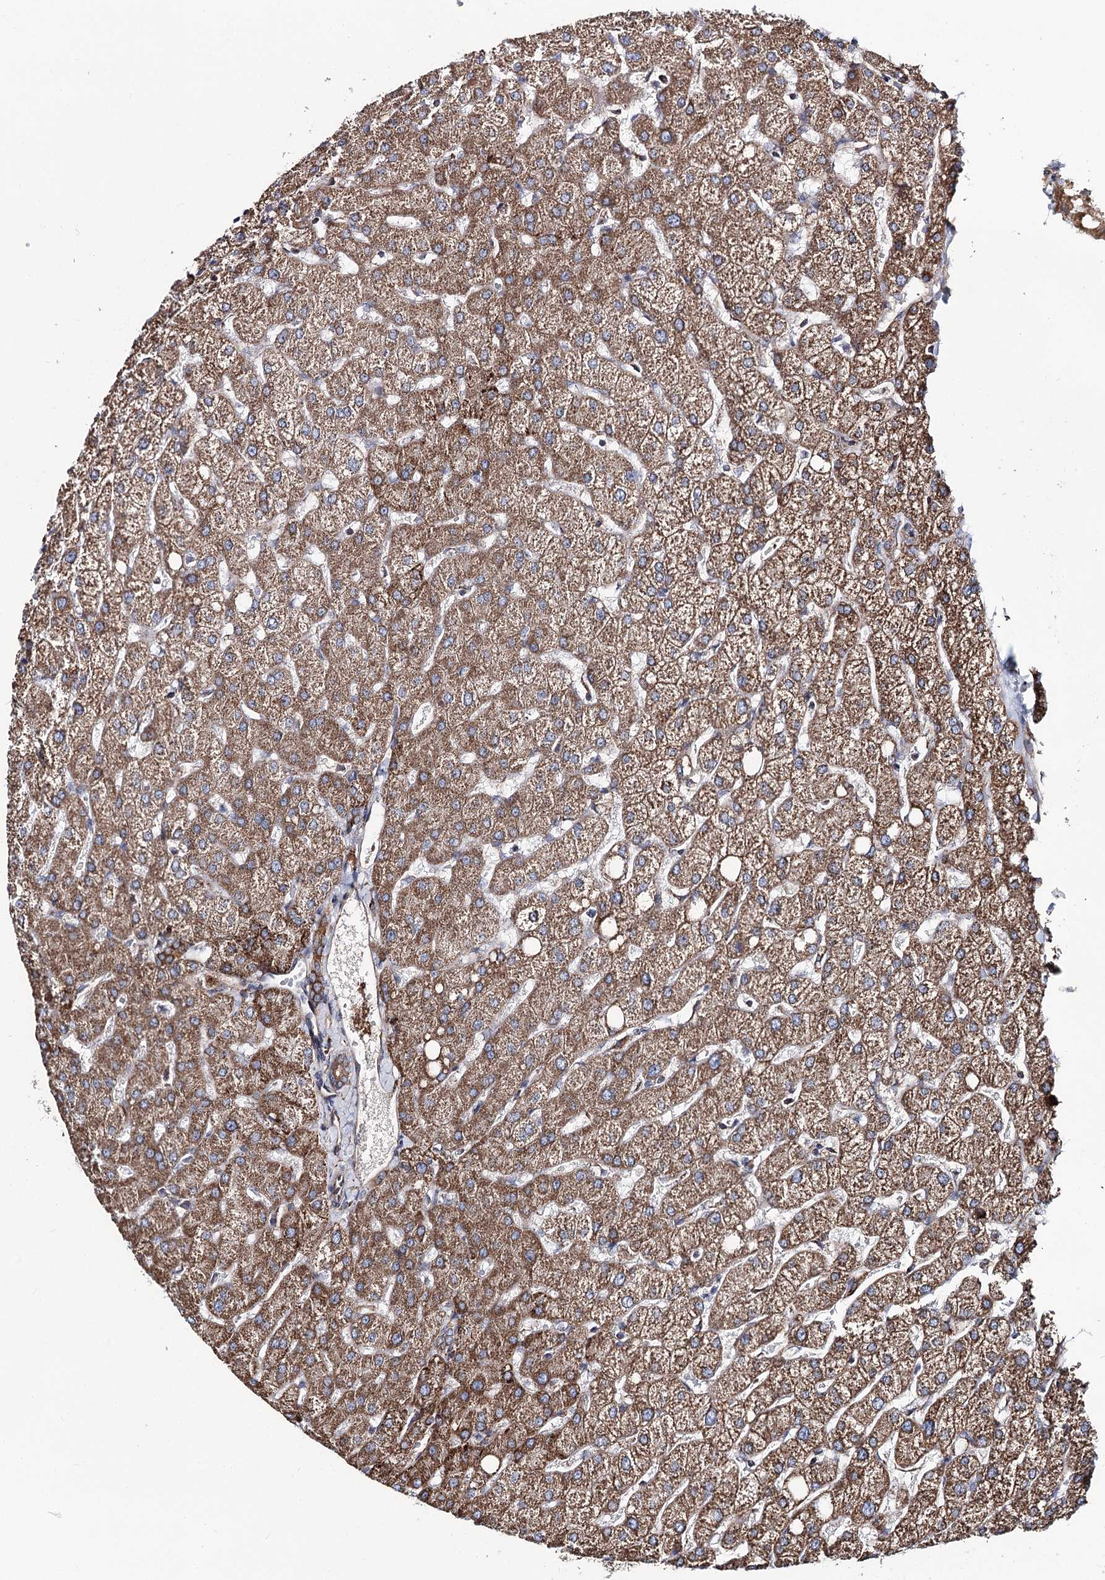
{"staining": {"intensity": "moderate", "quantity": ">75%", "location": "cytoplasmic/membranous"}, "tissue": "liver", "cell_type": "Cholangiocytes", "image_type": "normal", "snomed": [{"axis": "morphology", "description": "Normal tissue, NOS"}, {"axis": "topography", "description": "Liver"}], "caption": "Cholangiocytes demonstrate medium levels of moderate cytoplasmic/membranous expression in about >75% of cells in unremarkable liver.", "gene": "MSANTD2", "patient": {"sex": "female", "age": 54}}